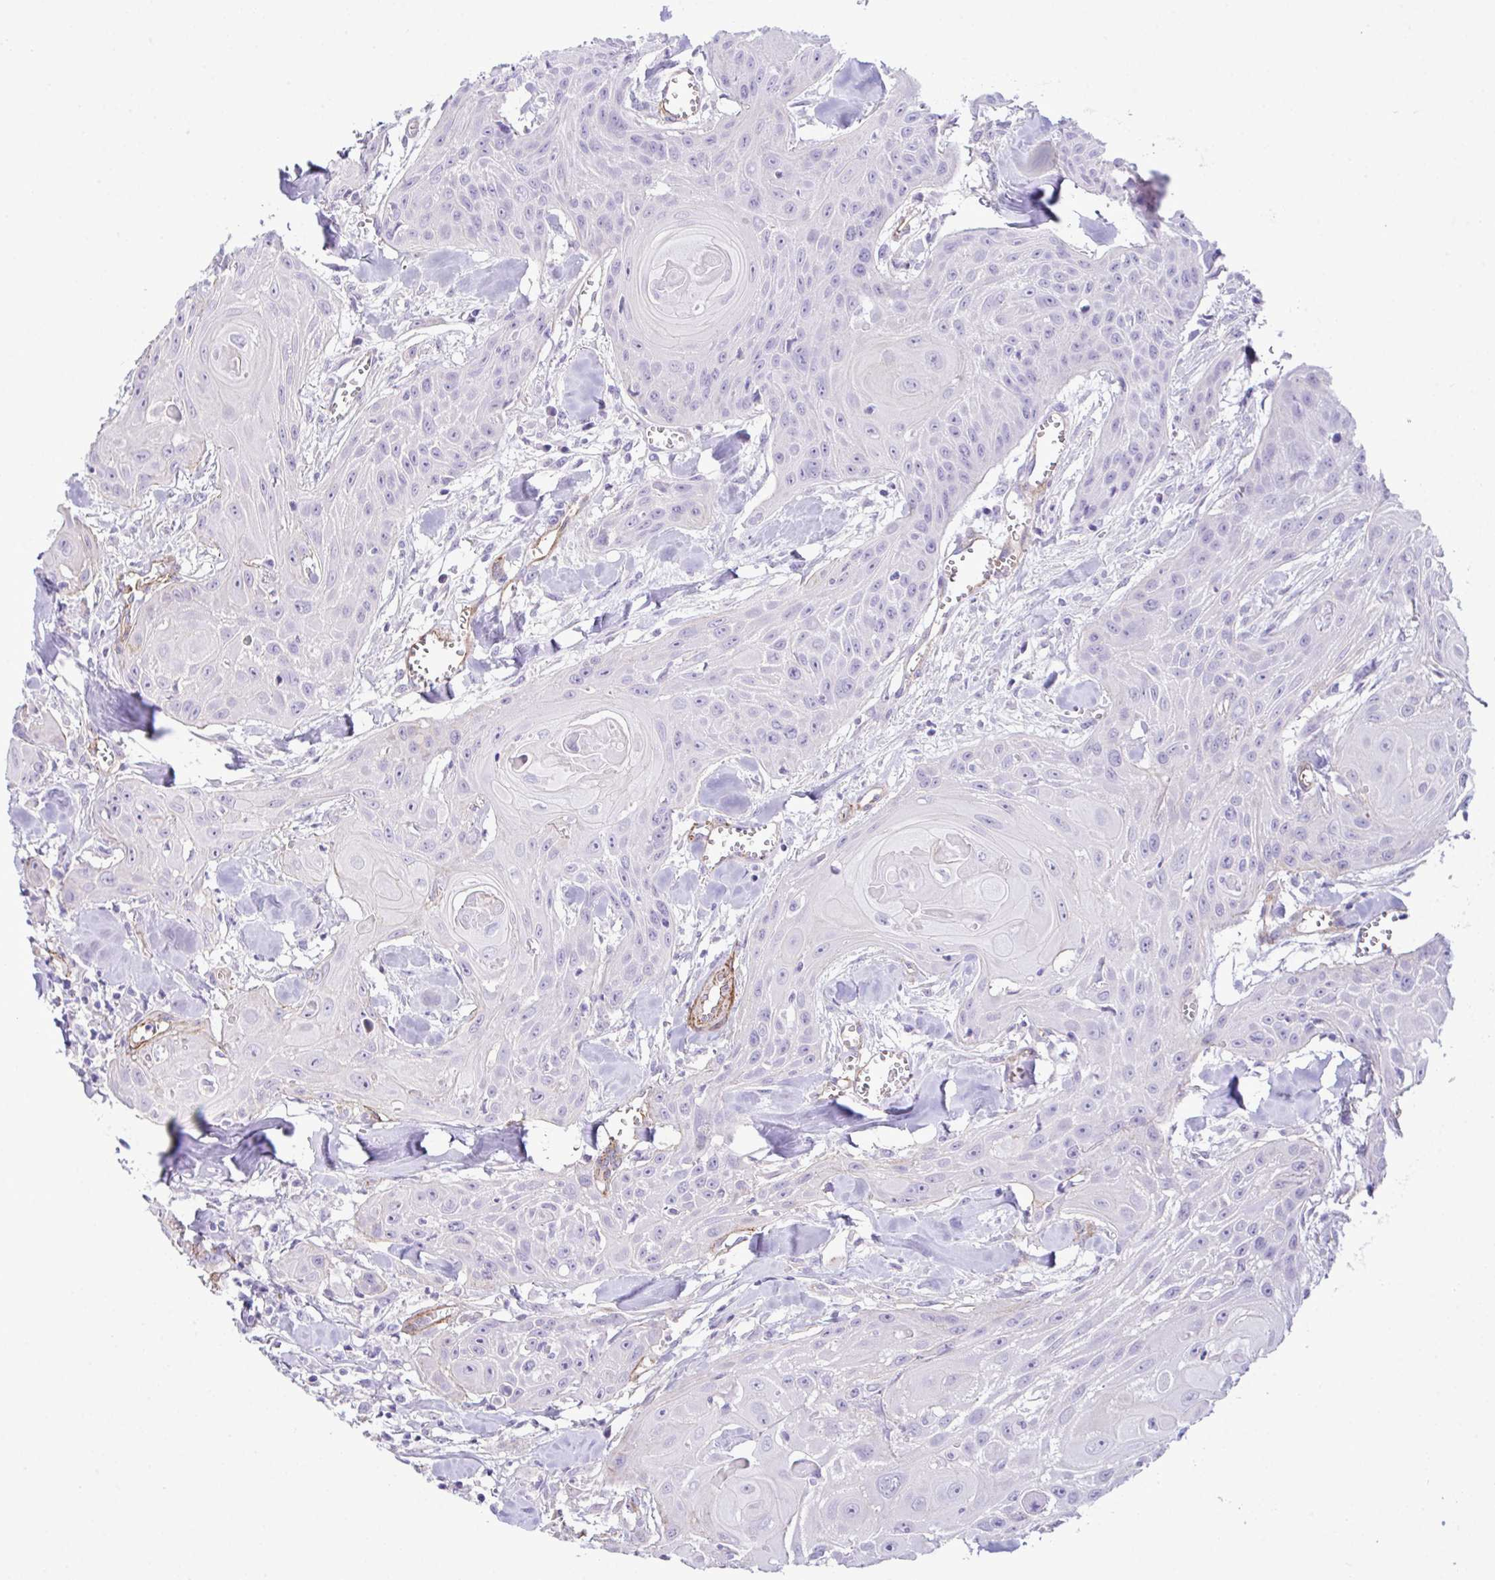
{"staining": {"intensity": "negative", "quantity": "none", "location": "none"}, "tissue": "head and neck cancer", "cell_type": "Tumor cells", "image_type": "cancer", "snomed": [{"axis": "morphology", "description": "Squamous cell carcinoma, NOS"}, {"axis": "topography", "description": "Lymph node"}, {"axis": "topography", "description": "Salivary gland"}, {"axis": "topography", "description": "Head-Neck"}], "caption": "Head and neck cancer (squamous cell carcinoma) stained for a protein using immunohistochemistry demonstrates no positivity tumor cells.", "gene": "SYNPO2L", "patient": {"sex": "female", "age": 74}}